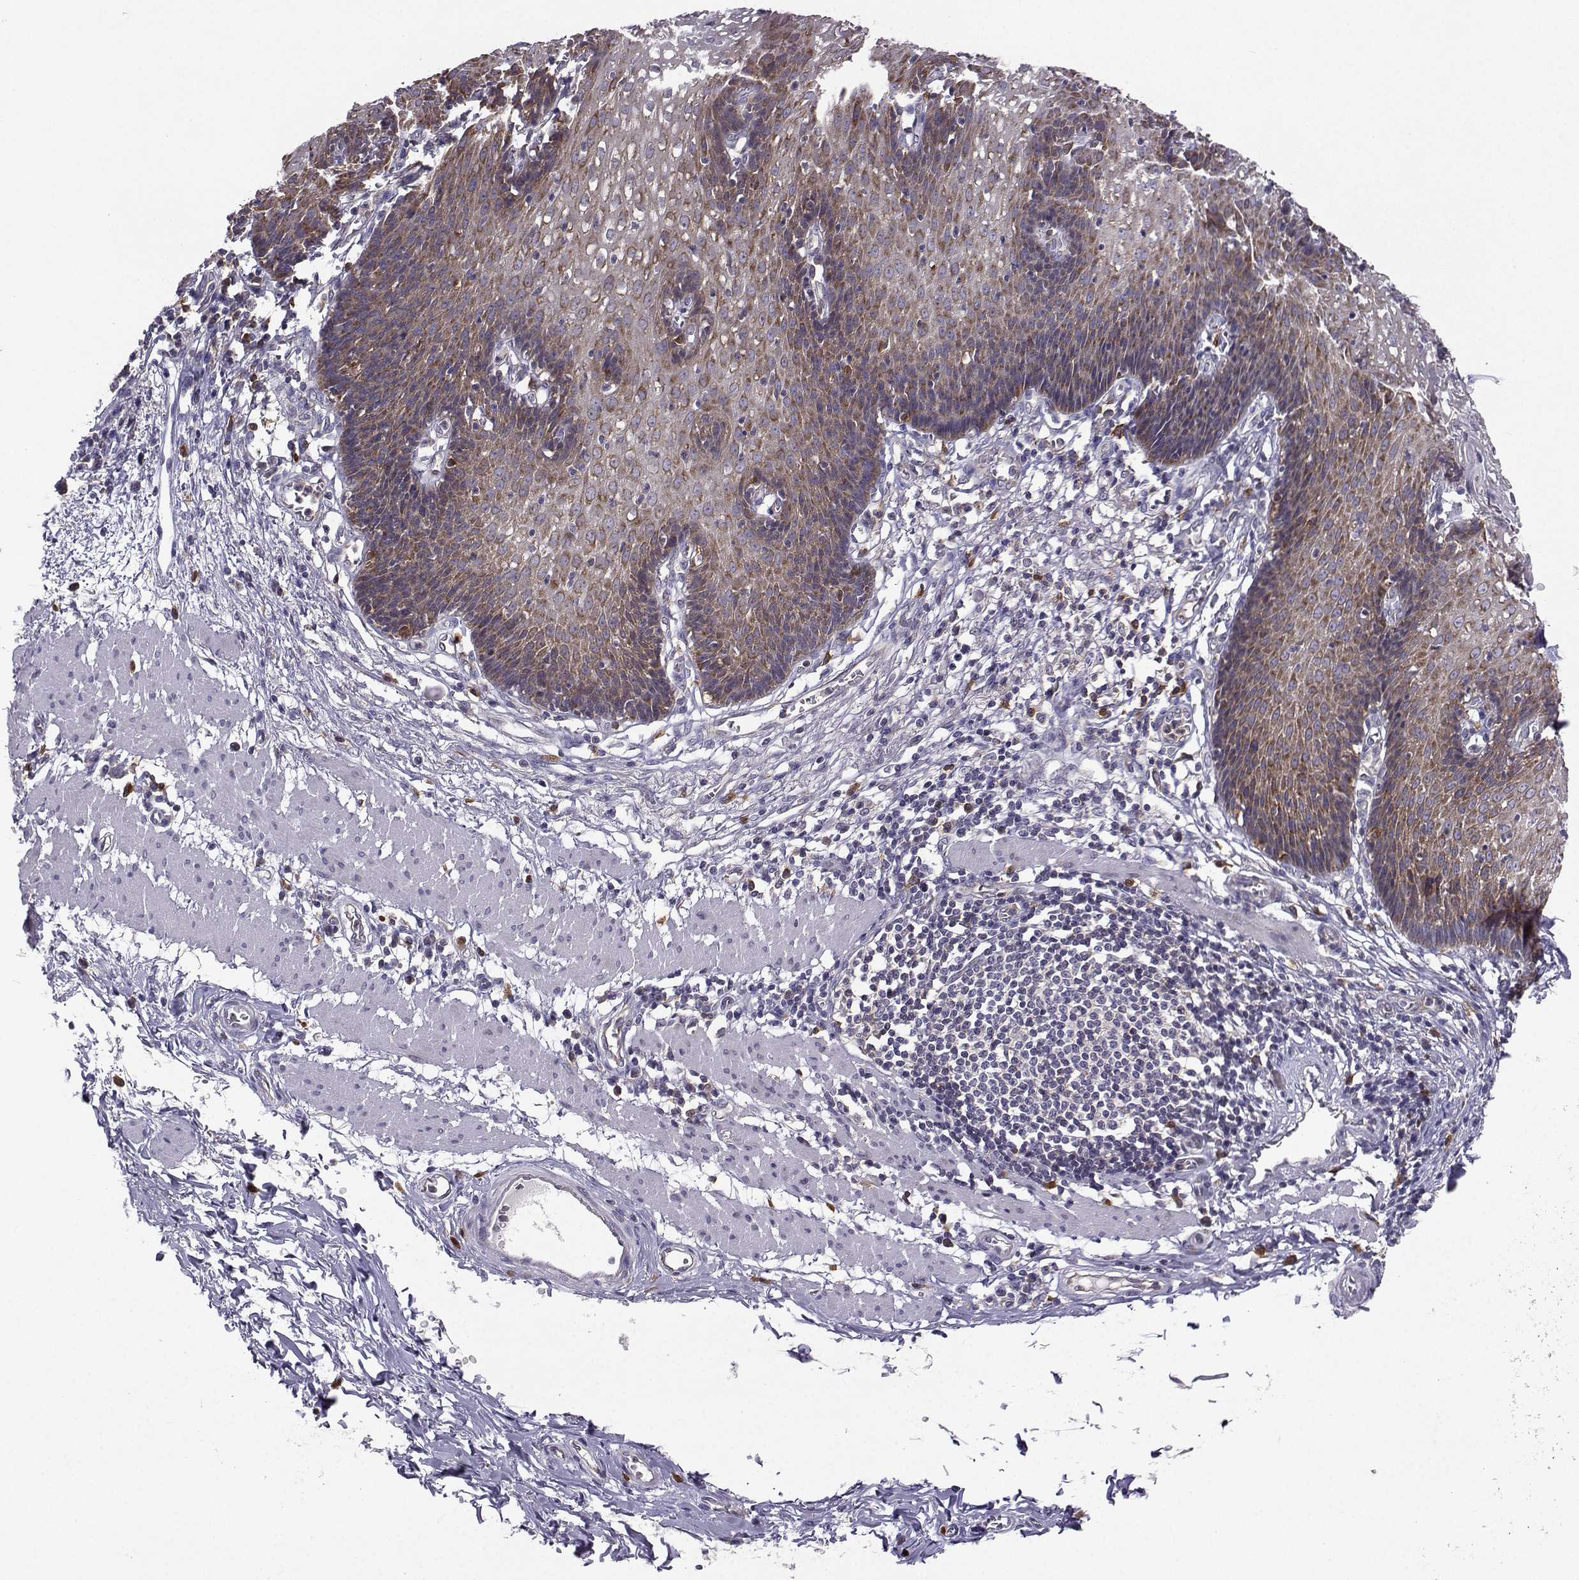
{"staining": {"intensity": "moderate", "quantity": "<25%", "location": "cytoplasmic/membranous"}, "tissue": "esophagus", "cell_type": "Squamous epithelial cells", "image_type": "normal", "snomed": [{"axis": "morphology", "description": "Normal tissue, NOS"}, {"axis": "topography", "description": "Esophagus"}], "caption": "Immunohistochemical staining of normal esophagus displays moderate cytoplasmic/membranous protein expression in about <25% of squamous epithelial cells.", "gene": "STXBP5", "patient": {"sex": "male", "age": 57}}